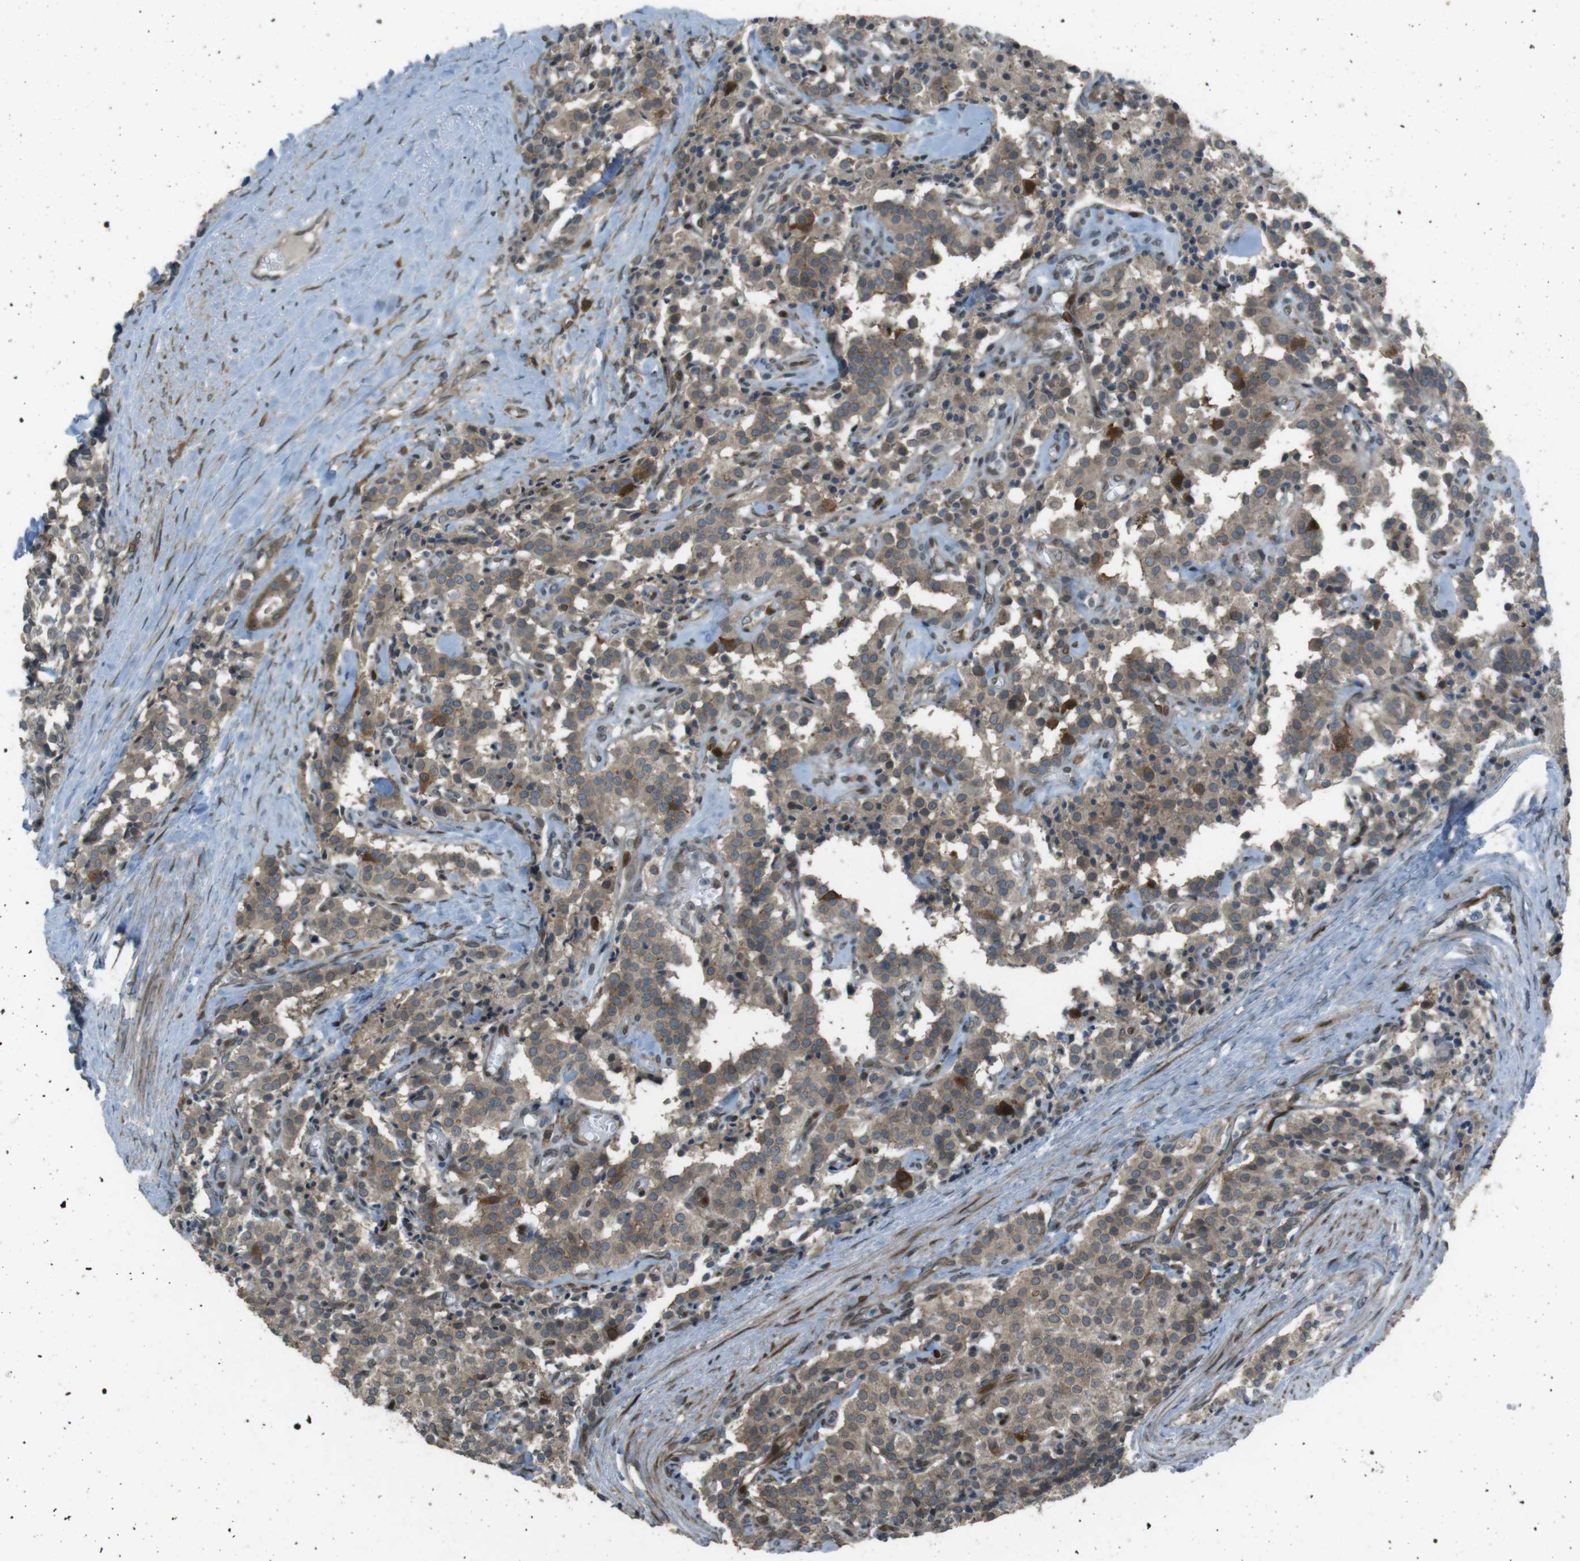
{"staining": {"intensity": "moderate", "quantity": ">75%", "location": "cytoplasmic/membranous"}, "tissue": "carcinoid", "cell_type": "Tumor cells", "image_type": "cancer", "snomed": [{"axis": "morphology", "description": "Carcinoid, malignant, NOS"}, {"axis": "topography", "description": "Lung"}], "caption": "Immunohistochemistry (DAB (3,3'-diaminobenzidine)) staining of malignant carcinoid demonstrates moderate cytoplasmic/membranous protein staining in about >75% of tumor cells.", "gene": "ZNF330", "patient": {"sex": "male", "age": 30}}